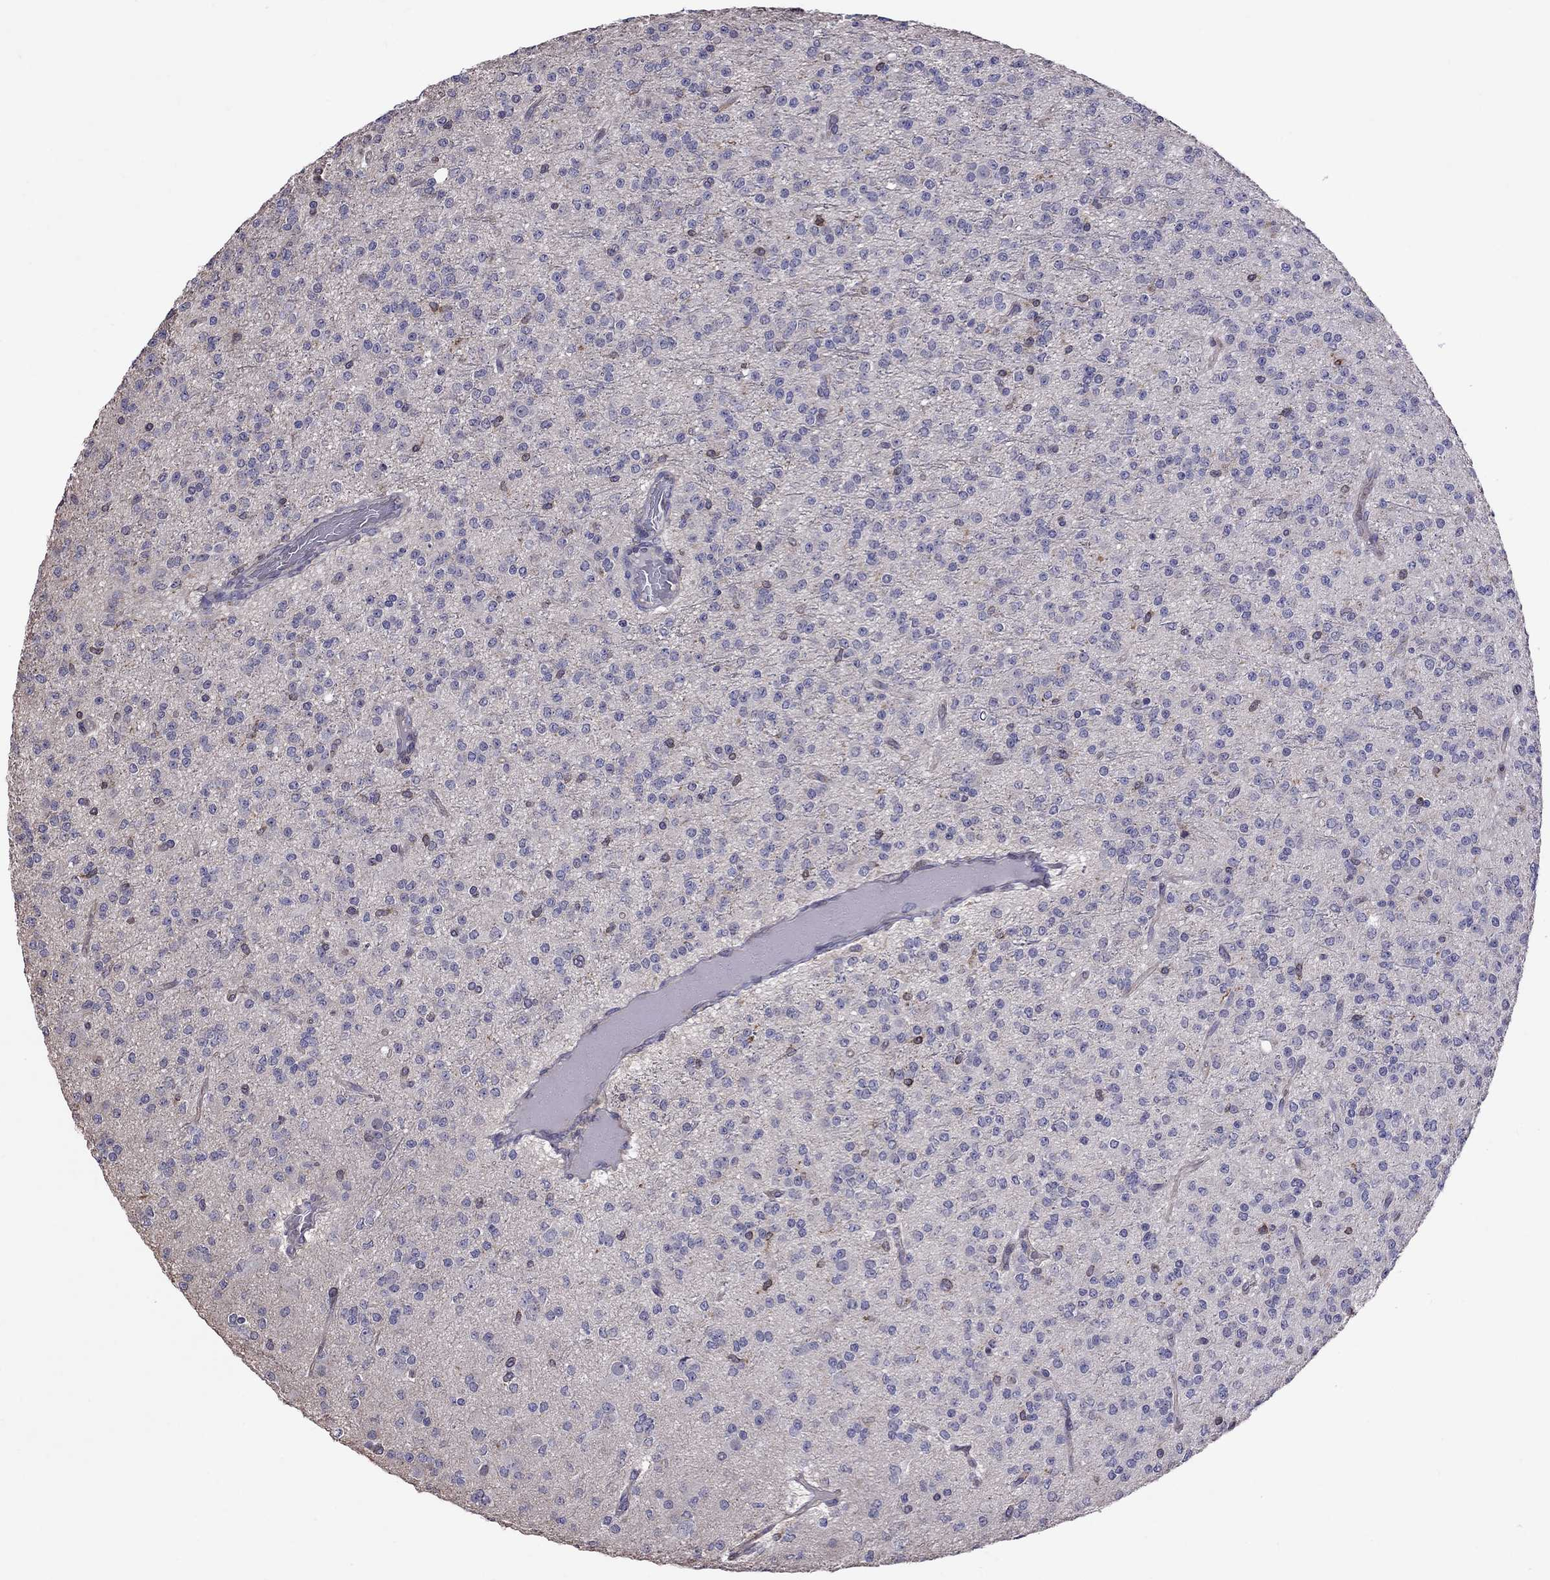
{"staining": {"intensity": "negative", "quantity": "none", "location": "none"}, "tissue": "glioma", "cell_type": "Tumor cells", "image_type": "cancer", "snomed": [{"axis": "morphology", "description": "Glioma, malignant, Low grade"}, {"axis": "topography", "description": "Brain"}], "caption": "DAB (3,3'-diaminobenzidine) immunohistochemical staining of glioma demonstrates no significant staining in tumor cells.", "gene": "ADAM28", "patient": {"sex": "male", "age": 27}}